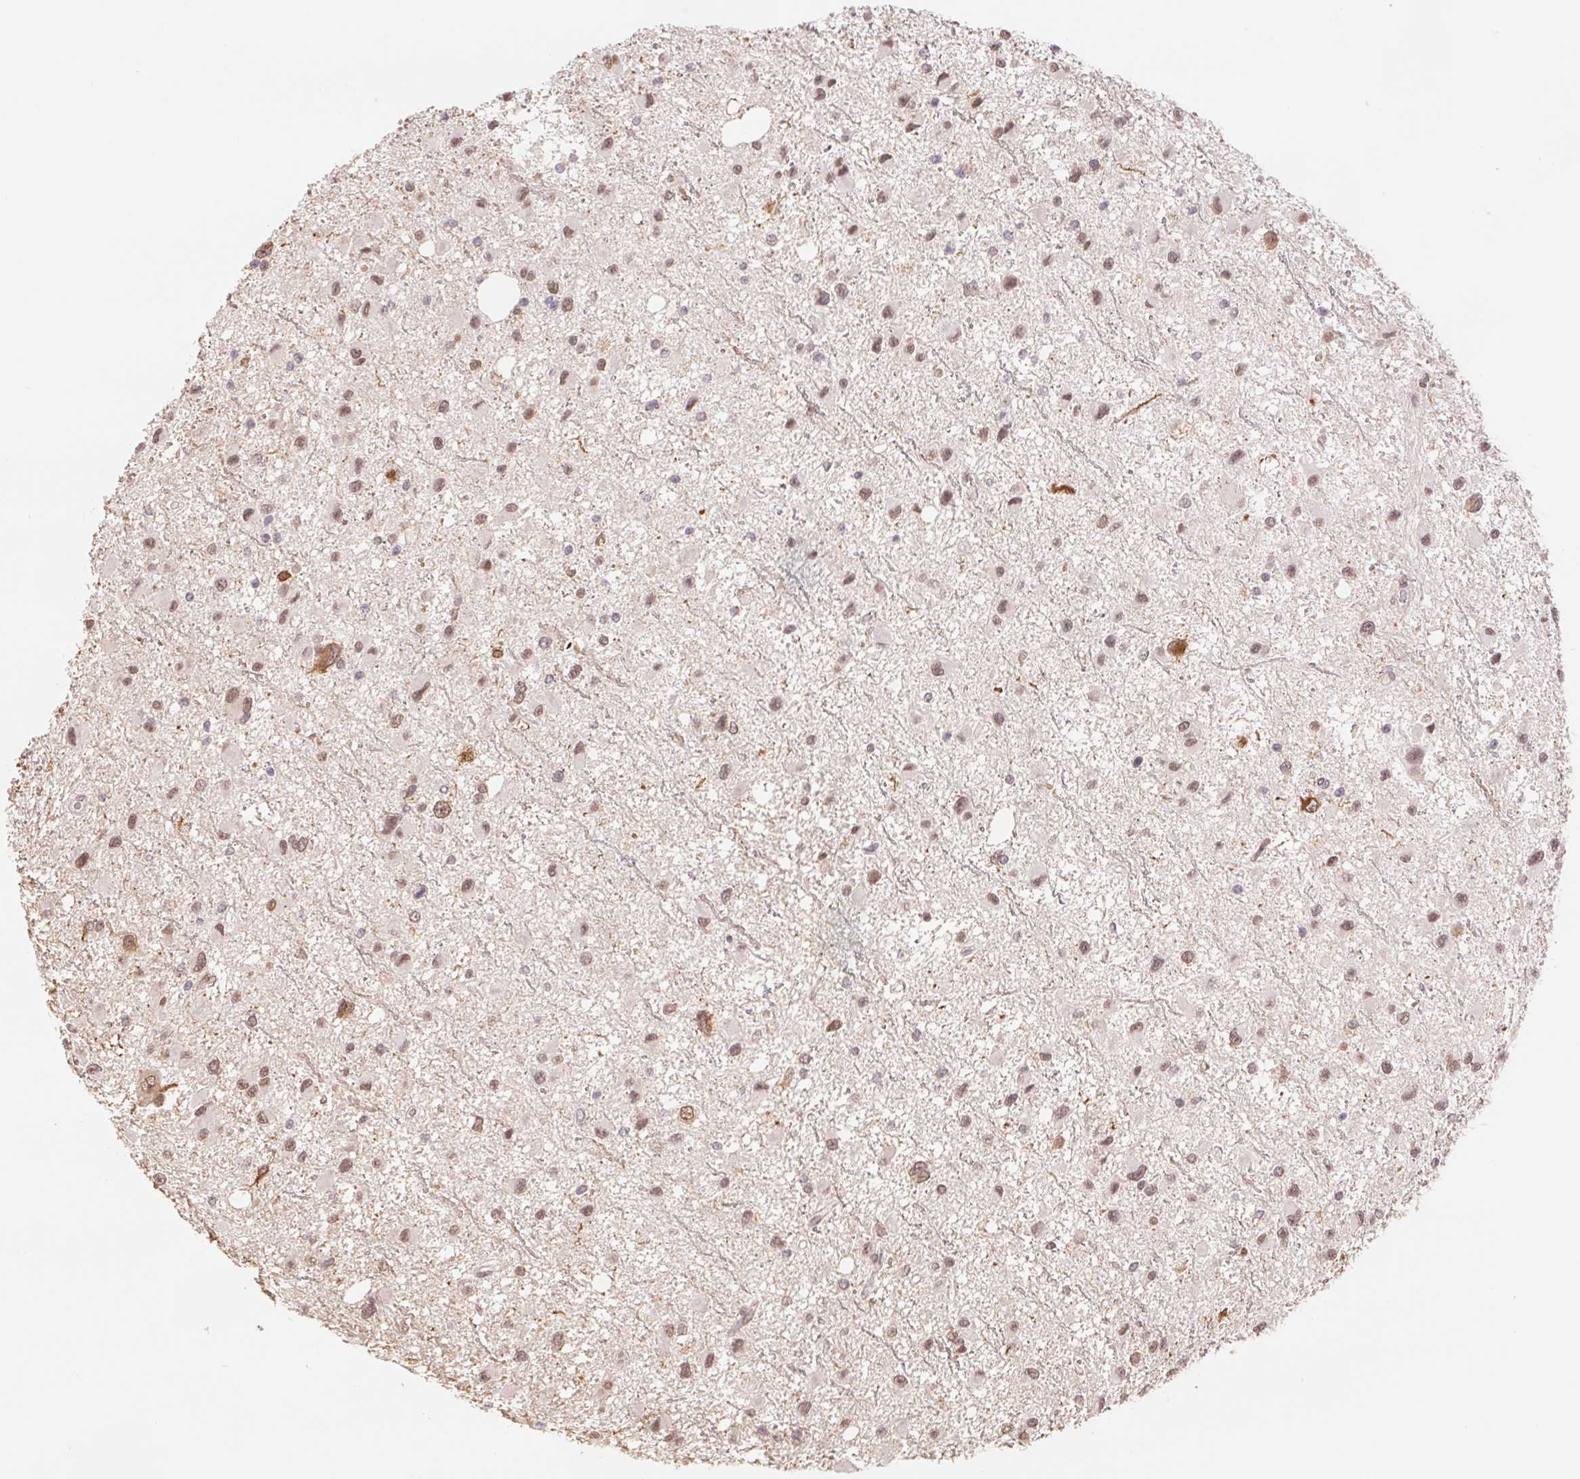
{"staining": {"intensity": "moderate", "quantity": ">75%", "location": "nuclear"}, "tissue": "glioma", "cell_type": "Tumor cells", "image_type": "cancer", "snomed": [{"axis": "morphology", "description": "Glioma, malignant, Low grade"}, {"axis": "topography", "description": "Brain"}], "caption": "A high-resolution image shows immunohistochemistry staining of glioma, which shows moderate nuclear expression in about >75% of tumor cells.", "gene": "TRERF1", "patient": {"sex": "female", "age": 32}}